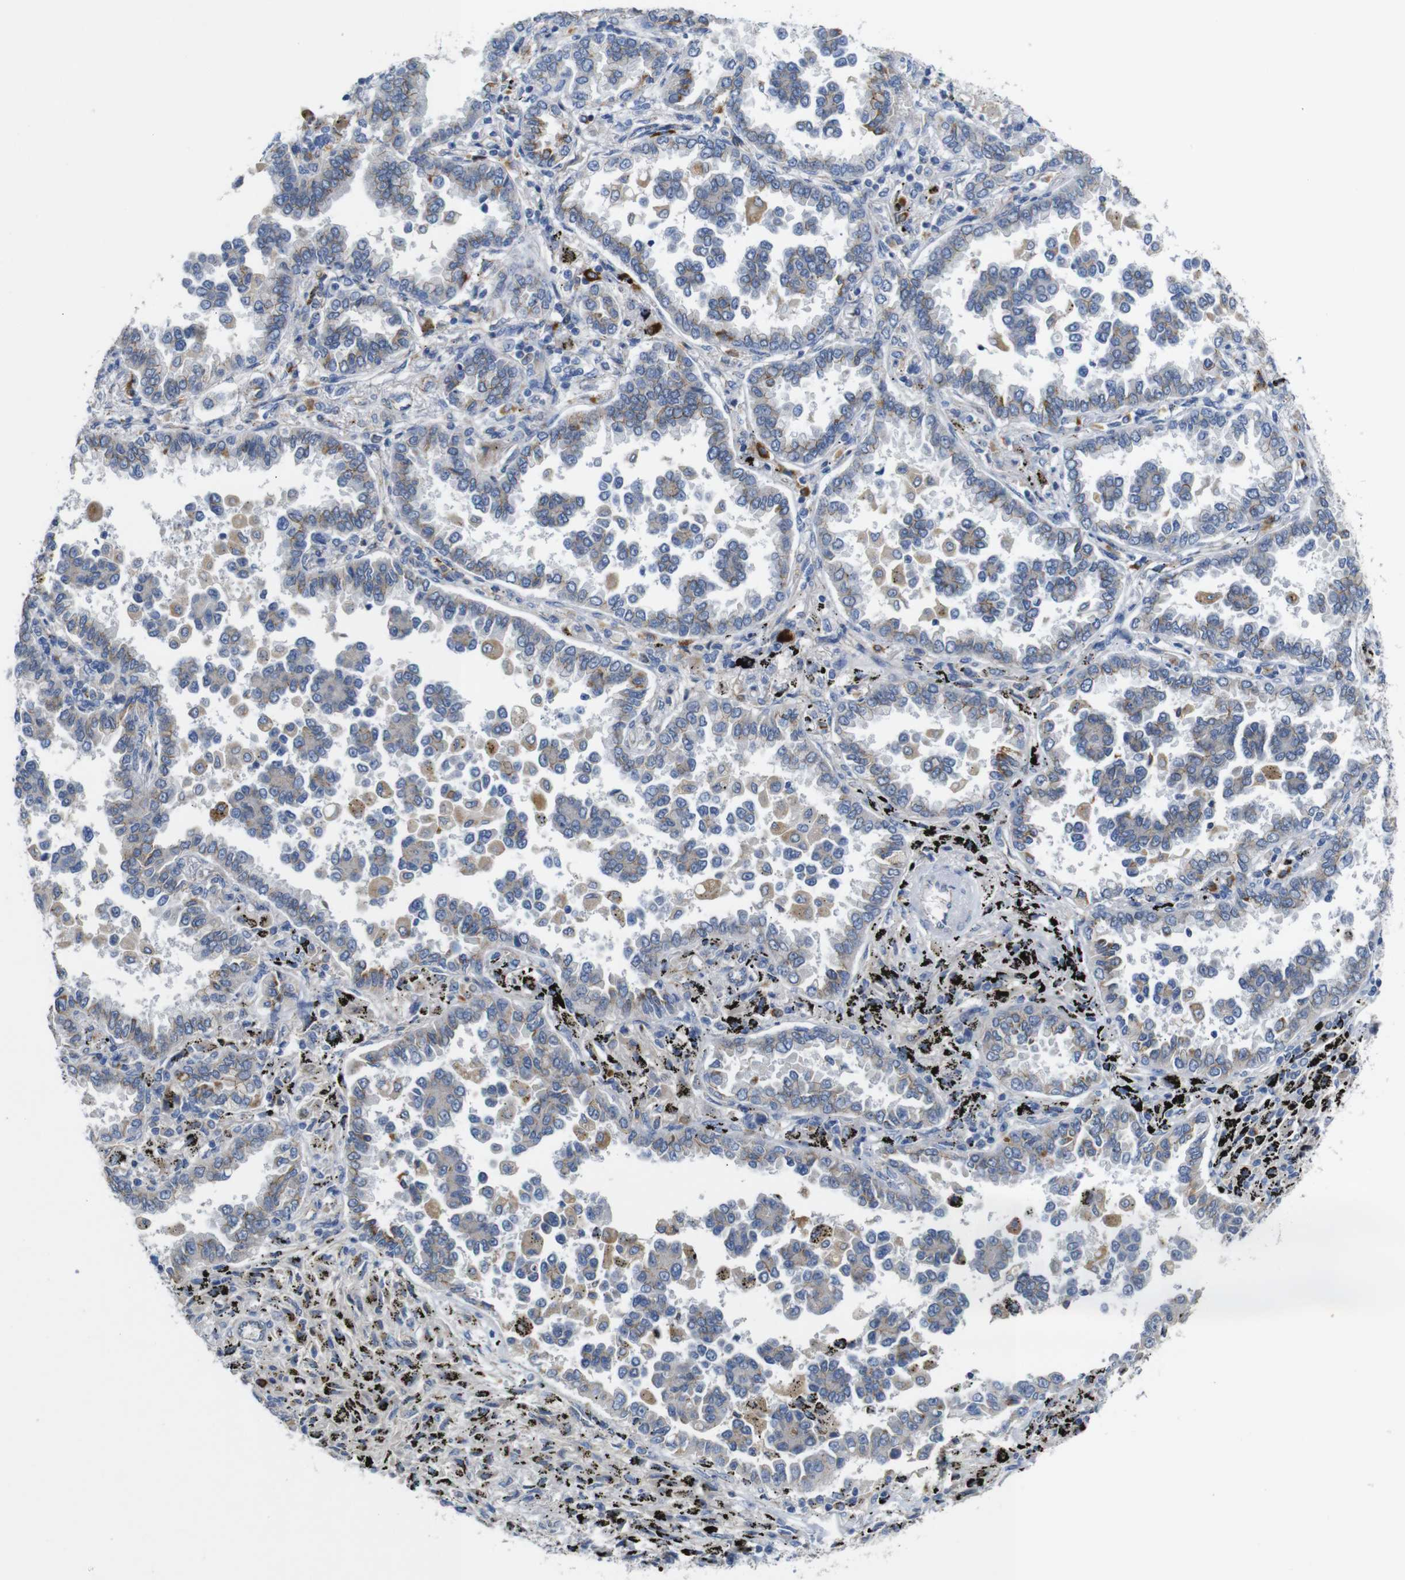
{"staining": {"intensity": "weak", "quantity": "25%-75%", "location": "cytoplasmic/membranous"}, "tissue": "lung cancer", "cell_type": "Tumor cells", "image_type": "cancer", "snomed": [{"axis": "morphology", "description": "Normal tissue, NOS"}, {"axis": "morphology", "description": "Adenocarcinoma, NOS"}, {"axis": "topography", "description": "Lung"}], "caption": "Protein expression analysis of lung adenocarcinoma exhibits weak cytoplasmic/membranous expression in about 25%-75% of tumor cells.", "gene": "NHLRC3", "patient": {"sex": "male", "age": 59}}